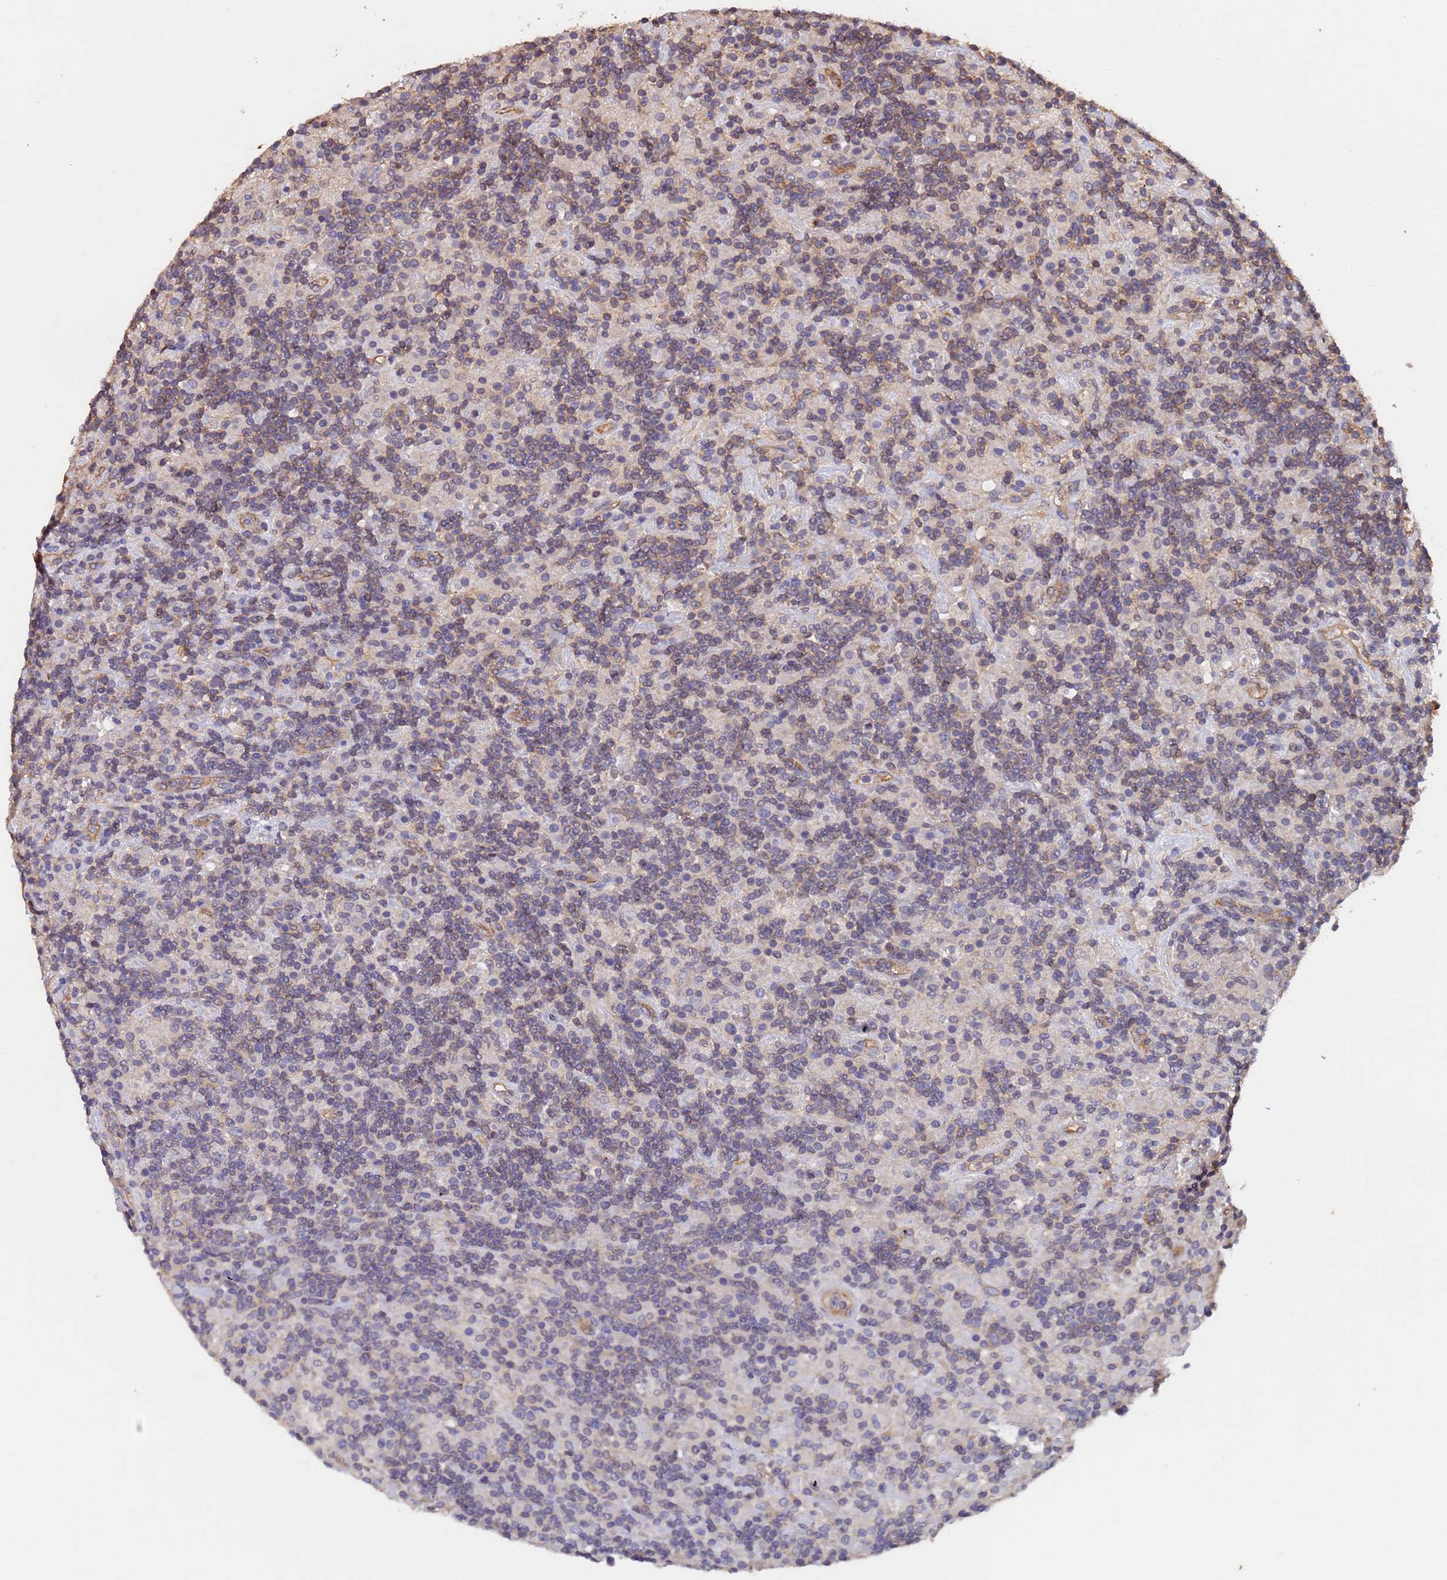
{"staining": {"intensity": "weak", "quantity": "<25%", "location": "cytoplasmic/membranous"}, "tissue": "lymphoma", "cell_type": "Tumor cells", "image_type": "cancer", "snomed": [{"axis": "morphology", "description": "Hodgkin's disease, NOS"}, {"axis": "topography", "description": "Lymph node"}], "caption": "Photomicrograph shows no protein expression in tumor cells of Hodgkin's disease tissue.", "gene": "MTX3", "patient": {"sex": "male", "age": 70}}